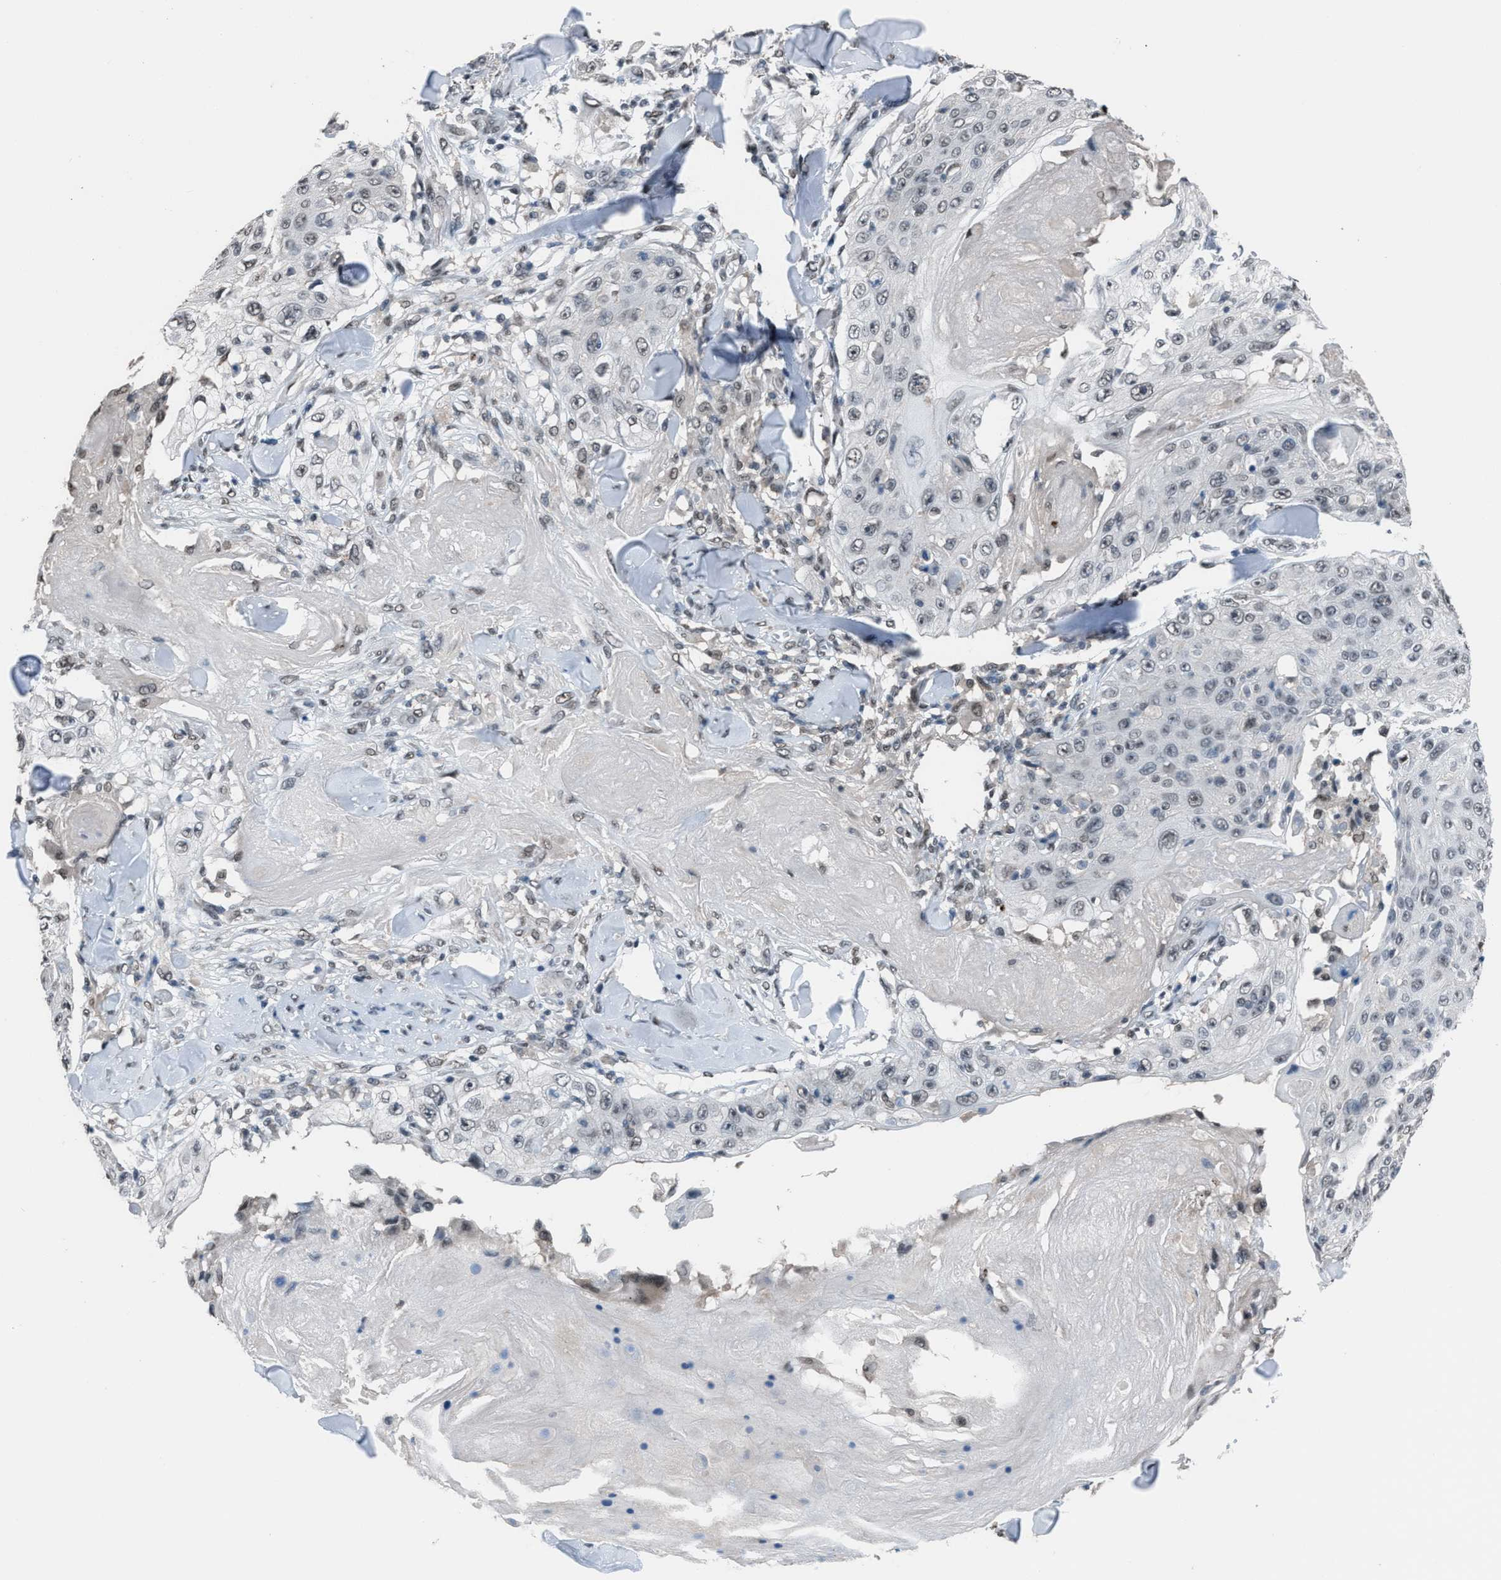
{"staining": {"intensity": "weak", "quantity": "25%-75%", "location": "nuclear"}, "tissue": "skin cancer", "cell_type": "Tumor cells", "image_type": "cancer", "snomed": [{"axis": "morphology", "description": "Squamous cell carcinoma, NOS"}, {"axis": "topography", "description": "Skin"}], "caption": "Skin squamous cell carcinoma stained with DAB (3,3'-diaminobenzidine) IHC reveals low levels of weak nuclear staining in approximately 25%-75% of tumor cells. The protein of interest is stained brown, and the nuclei are stained in blue (DAB (3,3'-diaminobenzidine) IHC with brightfield microscopy, high magnification).", "gene": "ZNF276", "patient": {"sex": "male", "age": 86}}